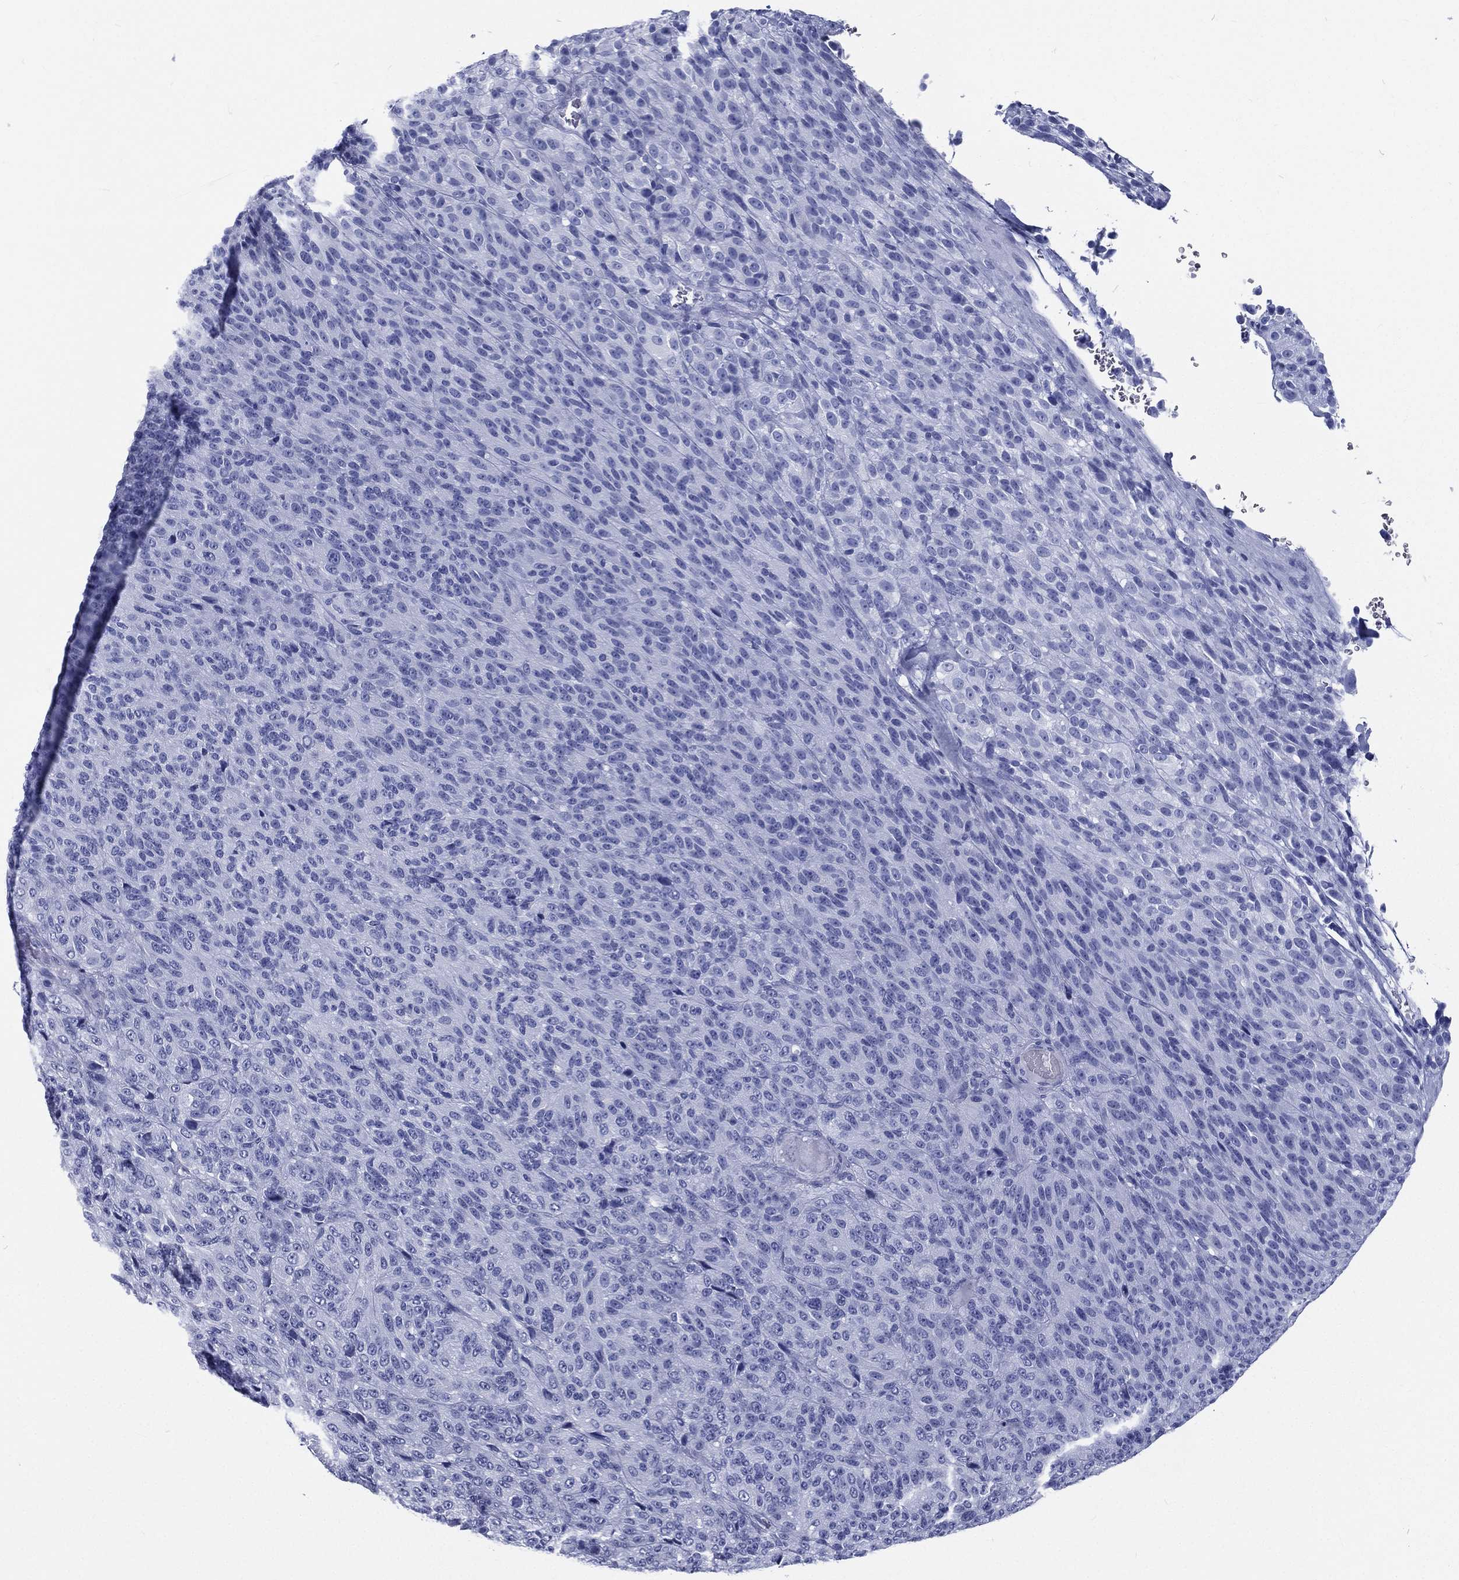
{"staining": {"intensity": "negative", "quantity": "none", "location": "none"}, "tissue": "melanoma", "cell_type": "Tumor cells", "image_type": "cancer", "snomed": [{"axis": "morphology", "description": "Malignant melanoma, Metastatic site"}, {"axis": "topography", "description": "Brain"}], "caption": "Tumor cells are negative for brown protein staining in malignant melanoma (metastatic site).", "gene": "RSPH4A", "patient": {"sex": "female", "age": 56}}